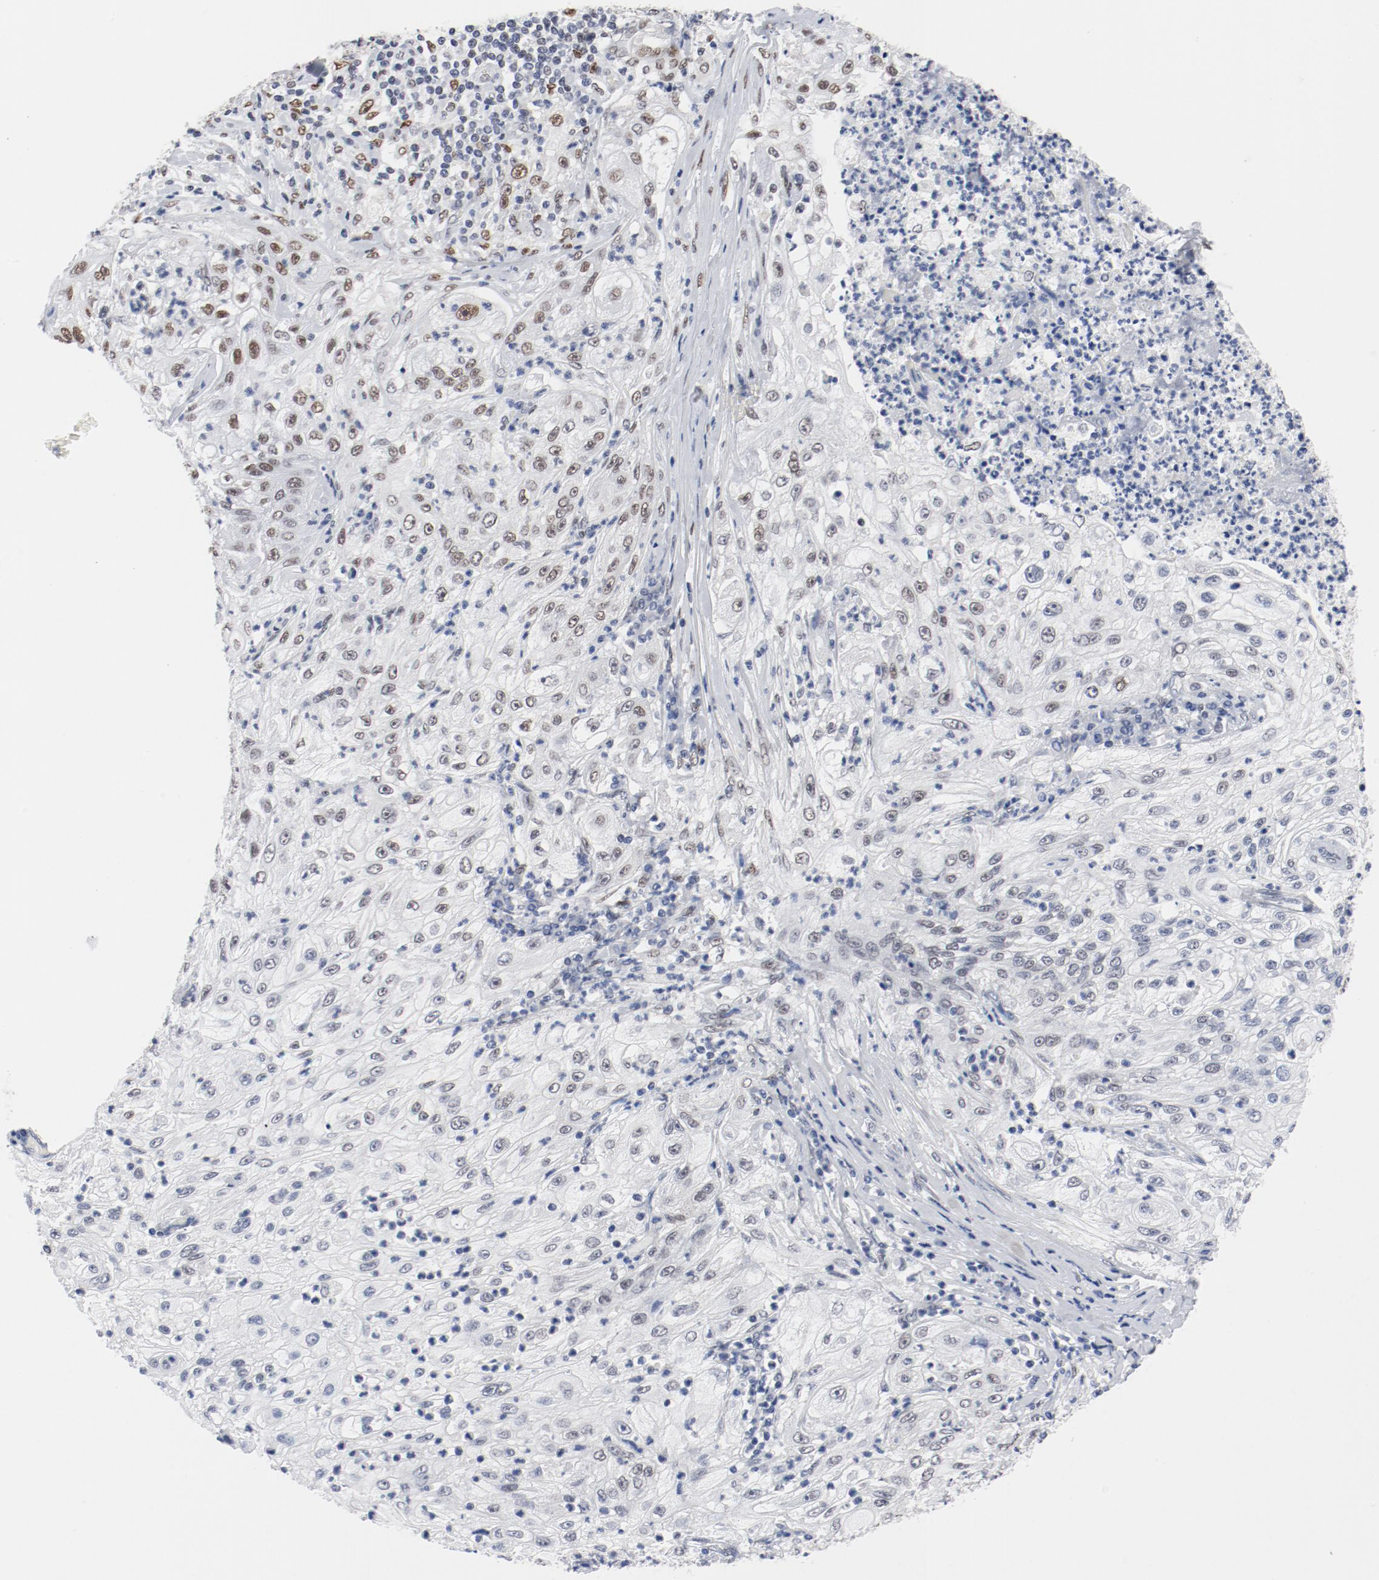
{"staining": {"intensity": "moderate", "quantity": ">75%", "location": "nuclear"}, "tissue": "lung cancer", "cell_type": "Tumor cells", "image_type": "cancer", "snomed": [{"axis": "morphology", "description": "Inflammation, NOS"}, {"axis": "morphology", "description": "Squamous cell carcinoma, NOS"}, {"axis": "topography", "description": "Lymph node"}, {"axis": "topography", "description": "Soft tissue"}, {"axis": "topography", "description": "Lung"}], "caption": "IHC of lung cancer exhibits medium levels of moderate nuclear positivity in approximately >75% of tumor cells. (brown staining indicates protein expression, while blue staining denotes nuclei).", "gene": "ARNT", "patient": {"sex": "male", "age": 66}}